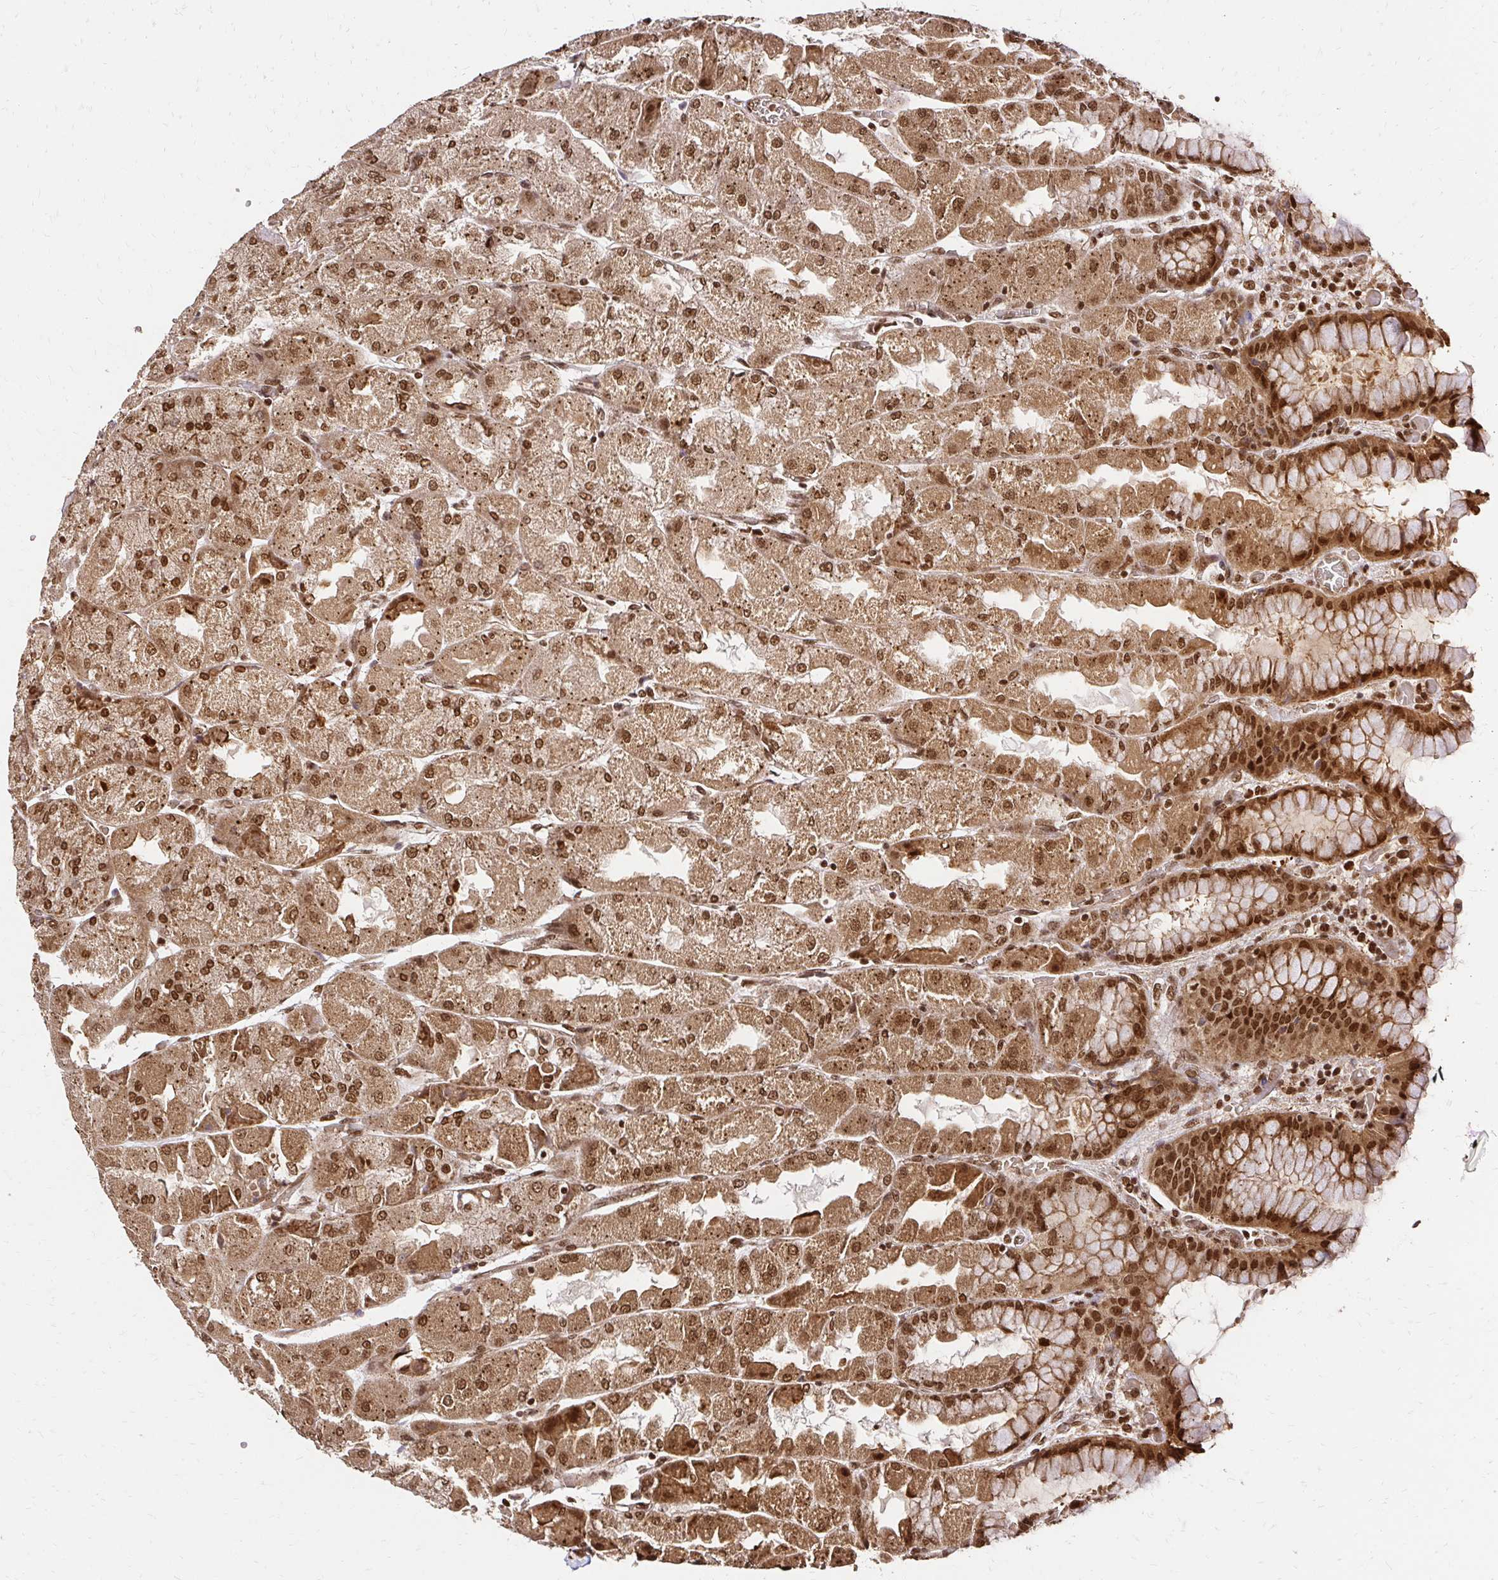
{"staining": {"intensity": "strong", "quantity": ">75%", "location": "cytoplasmic/membranous,nuclear"}, "tissue": "stomach", "cell_type": "Glandular cells", "image_type": "normal", "snomed": [{"axis": "morphology", "description": "Normal tissue, NOS"}, {"axis": "topography", "description": "Stomach"}], "caption": "Immunohistochemical staining of normal stomach shows high levels of strong cytoplasmic/membranous,nuclear staining in about >75% of glandular cells. (Stains: DAB in brown, nuclei in blue, Microscopy: brightfield microscopy at high magnification).", "gene": "GLYR1", "patient": {"sex": "female", "age": 61}}